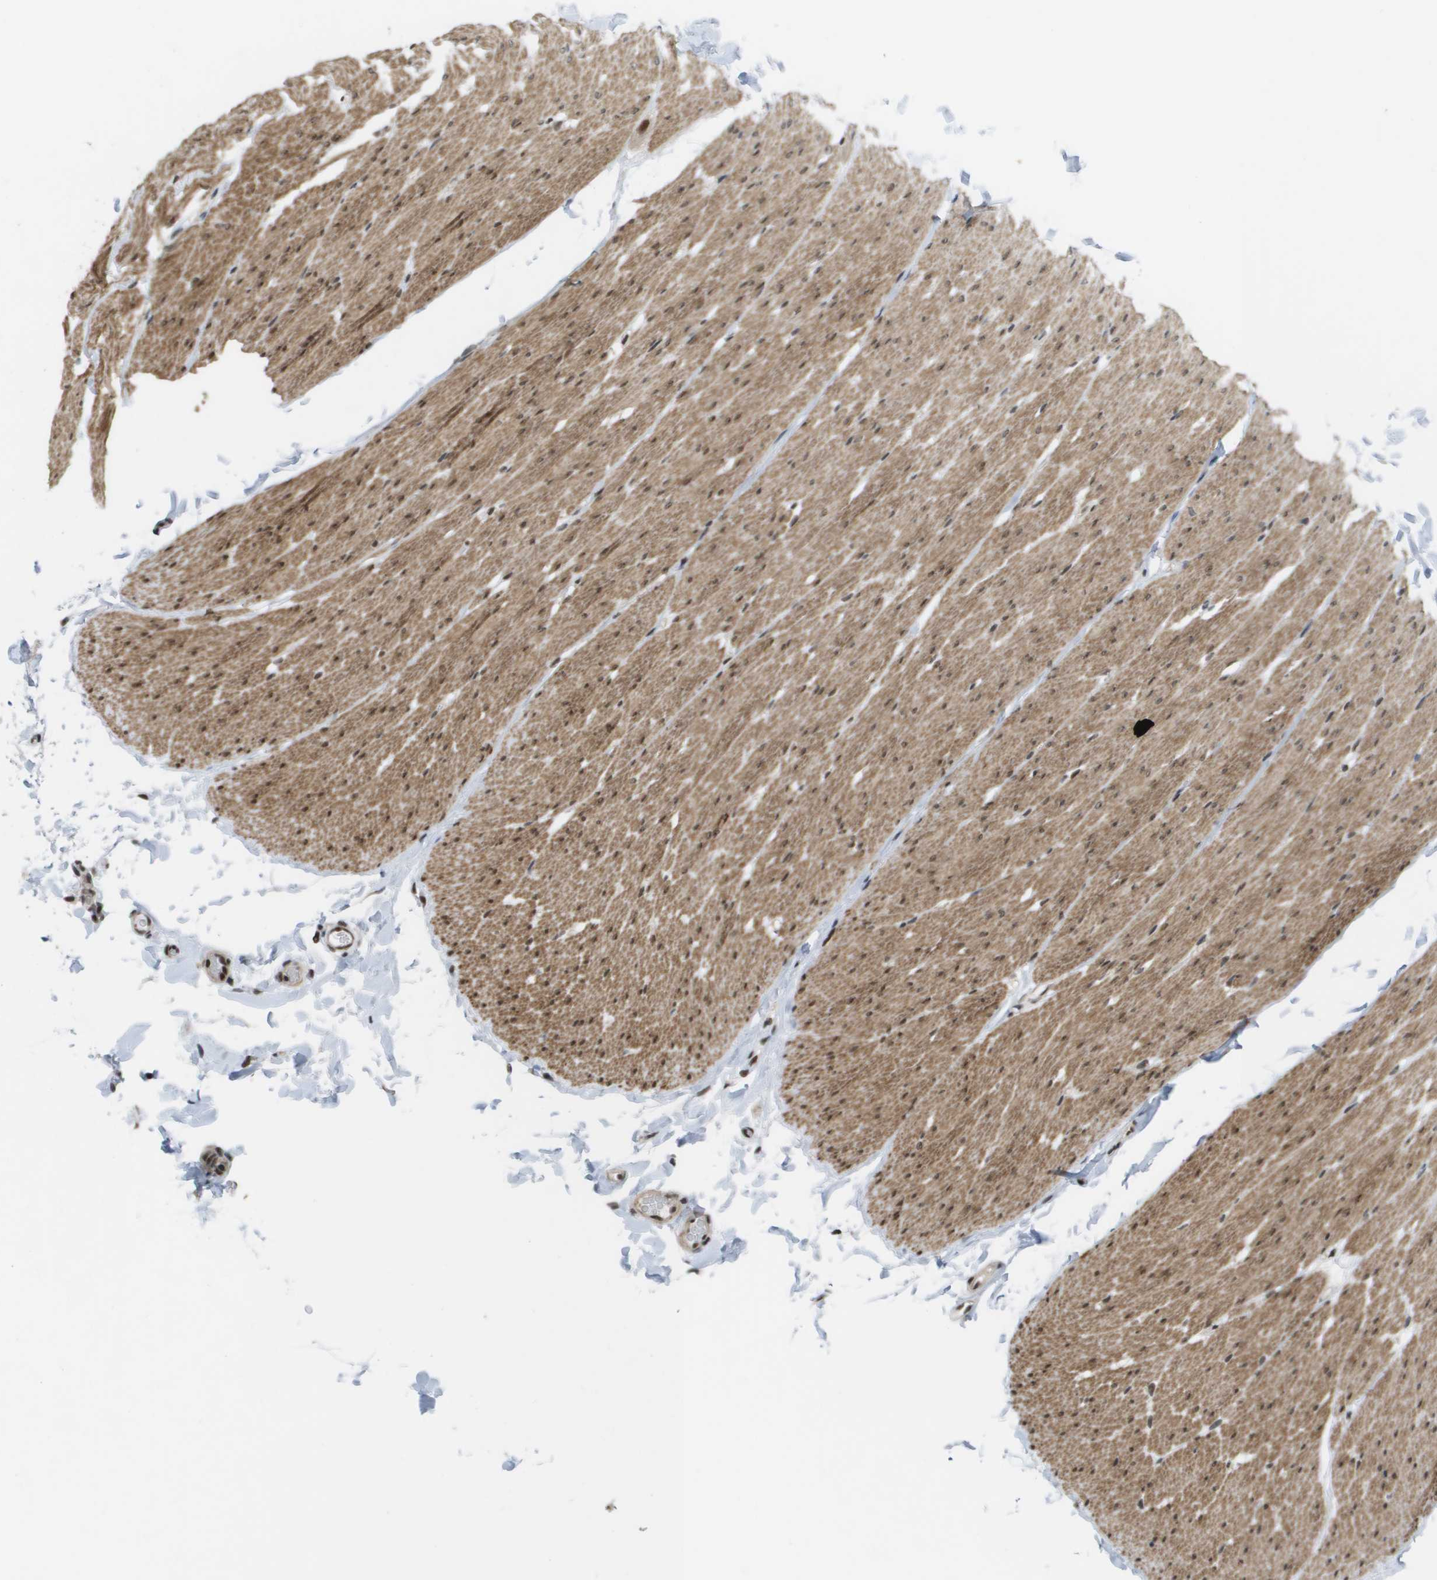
{"staining": {"intensity": "moderate", "quantity": ">75%", "location": "cytoplasmic/membranous,nuclear"}, "tissue": "smooth muscle", "cell_type": "Smooth muscle cells", "image_type": "normal", "snomed": [{"axis": "morphology", "description": "Normal tissue, NOS"}, {"axis": "topography", "description": "Smooth muscle"}, {"axis": "topography", "description": "Colon"}], "caption": "IHC image of unremarkable human smooth muscle stained for a protein (brown), which displays medium levels of moderate cytoplasmic/membranous,nuclear positivity in about >75% of smooth muscle cells.", "gene": "CDT1", "patient": {"sex": "male", "age": 67}}